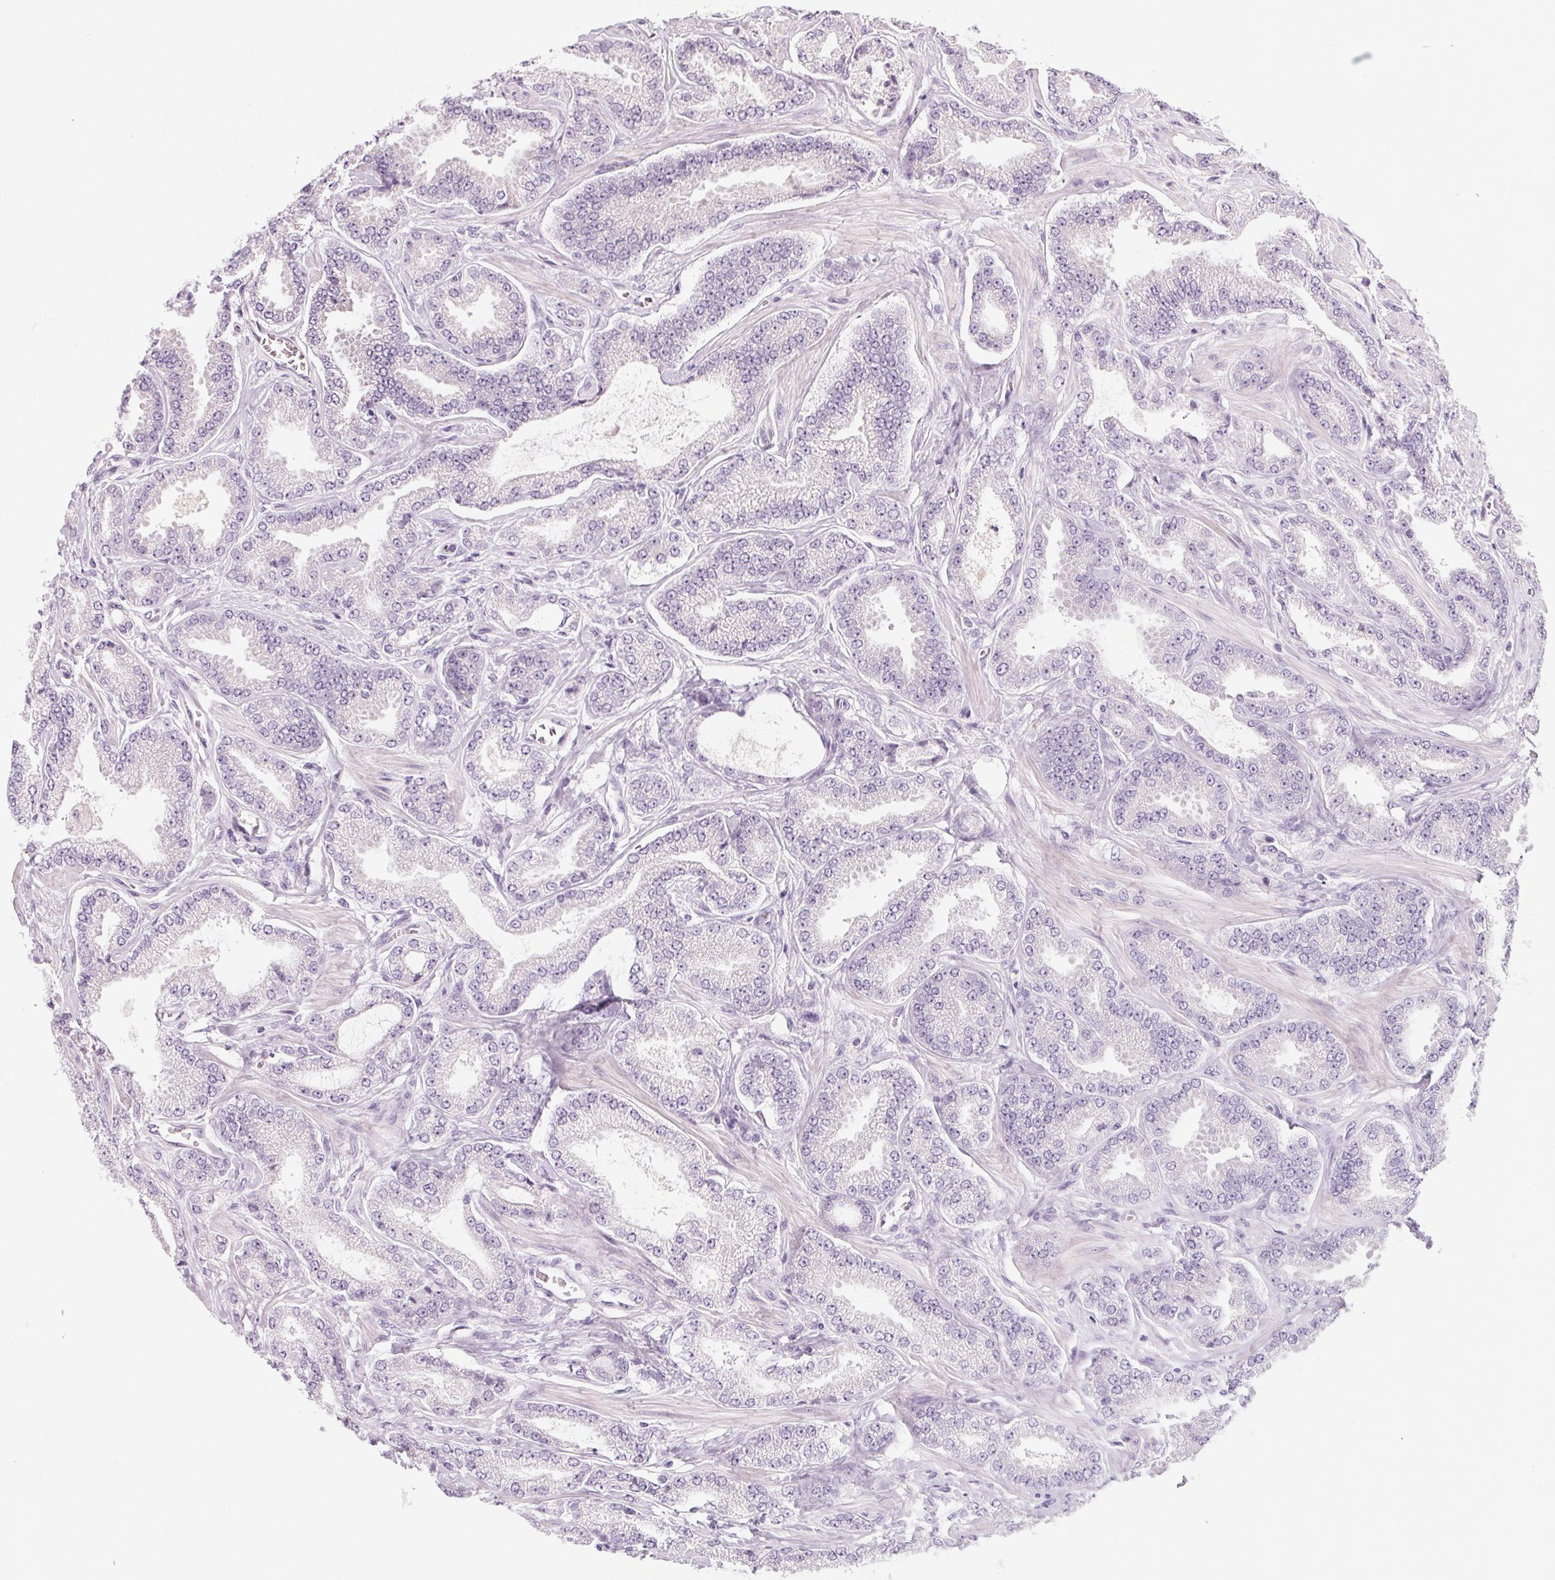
{"staining": {"intensity": "negative", "quantity": "none", "location": "none"}, "tissue": "prostate cancer", "cell_type": "Tumor cells", "image_type": "cancer", "snomed": [{"axis": "morphology", "description": "Adenocarcinoma, Low grade"}, {"axis": "topography", "description": "Prostate"}], "caption": "DAB immunohistochemical staining of human prostate cancer (adenocarcinoma (low-grade)) reveals no significant positivity in tumor cells.", "gene": "RPTN", "patient": {"sex": "male", "age": 55}}